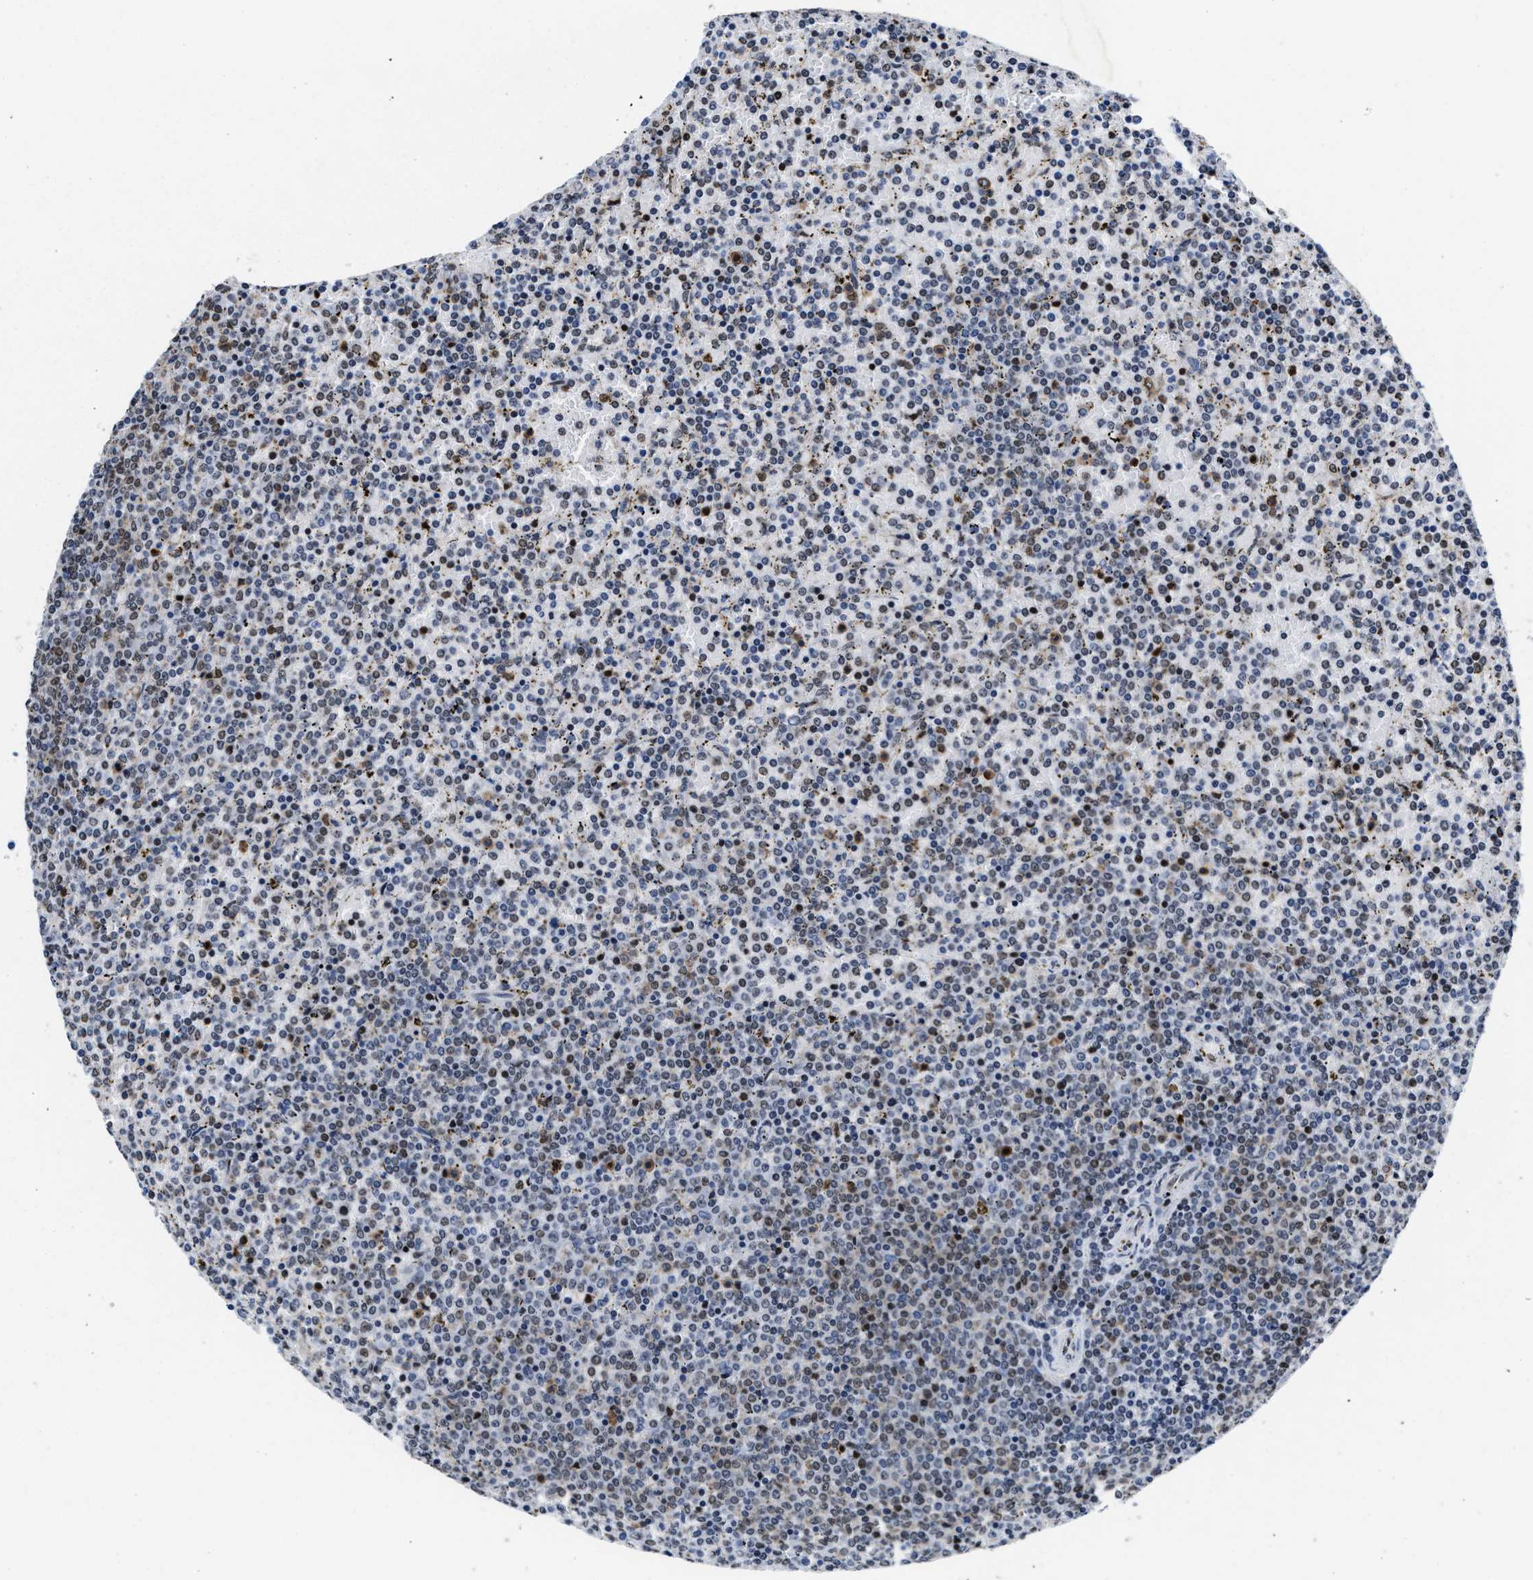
{"staining": {"intensity": "weak", "quantity": "25%-75%", "location": "nuclear"}, "tissue": "lymphoma", "cell_type": "Tumor cells", "image_type": "cancer", "snomed": [{"axis": "morphology", "description": "Malignant lymphoma, non-Hodgkin's type, Low grade"}, {"axis": "topography", "description": "Spleen"}], "caption": "Immunohistochemical staining of lymphoma displays low levels of weak nuclear expression in approximately 25%-75% of tumor cells.", "gene": "SUPT16H", "patient": {"sex": "female", "age": 77}}